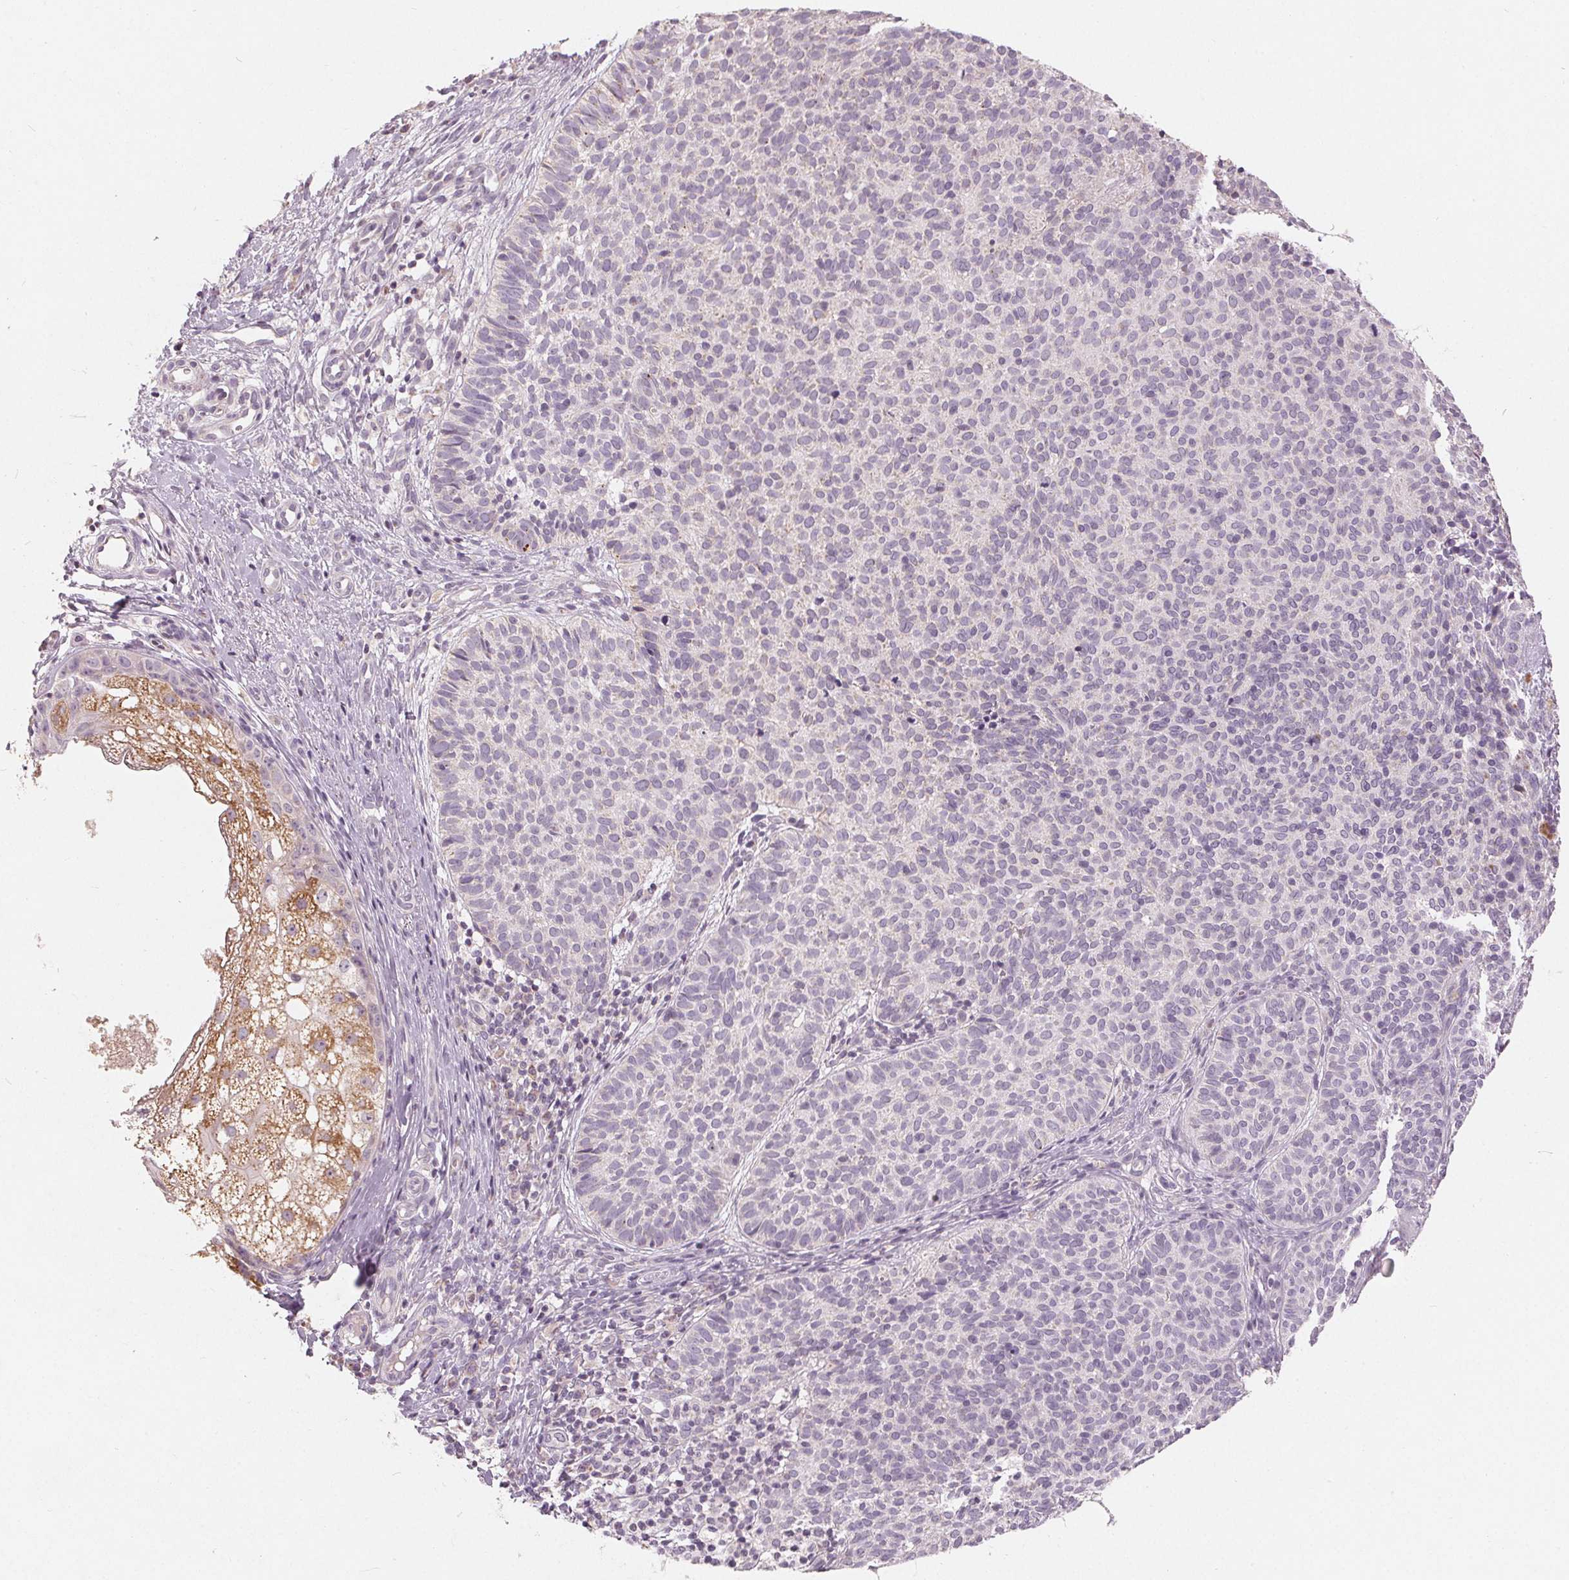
{"staining": {"intensity": "negative", "quantity": "none", "location": "none"}, "tissue": "skin cancer", "cell_type": "Tumor cells", "image_type": "cancer", "snomed": [{"axis": "morphology", "description": "Basal cell carcinoma"}, {"axis": "topography", "description": "Skin"}], "caption": "This photomicrograph is of skin basal cell carcinoma stained with immunohistochemistry to label a protein in brown with the nuclei are counter-stained blue. There is no positivity in tumor cells. (DAB (3,3'-diaminobenzidine) IHC visualized using brightfield microscopy, high magnification).", "gene": "TRIM60", "patient": {"sex": "male", "age": 57}}